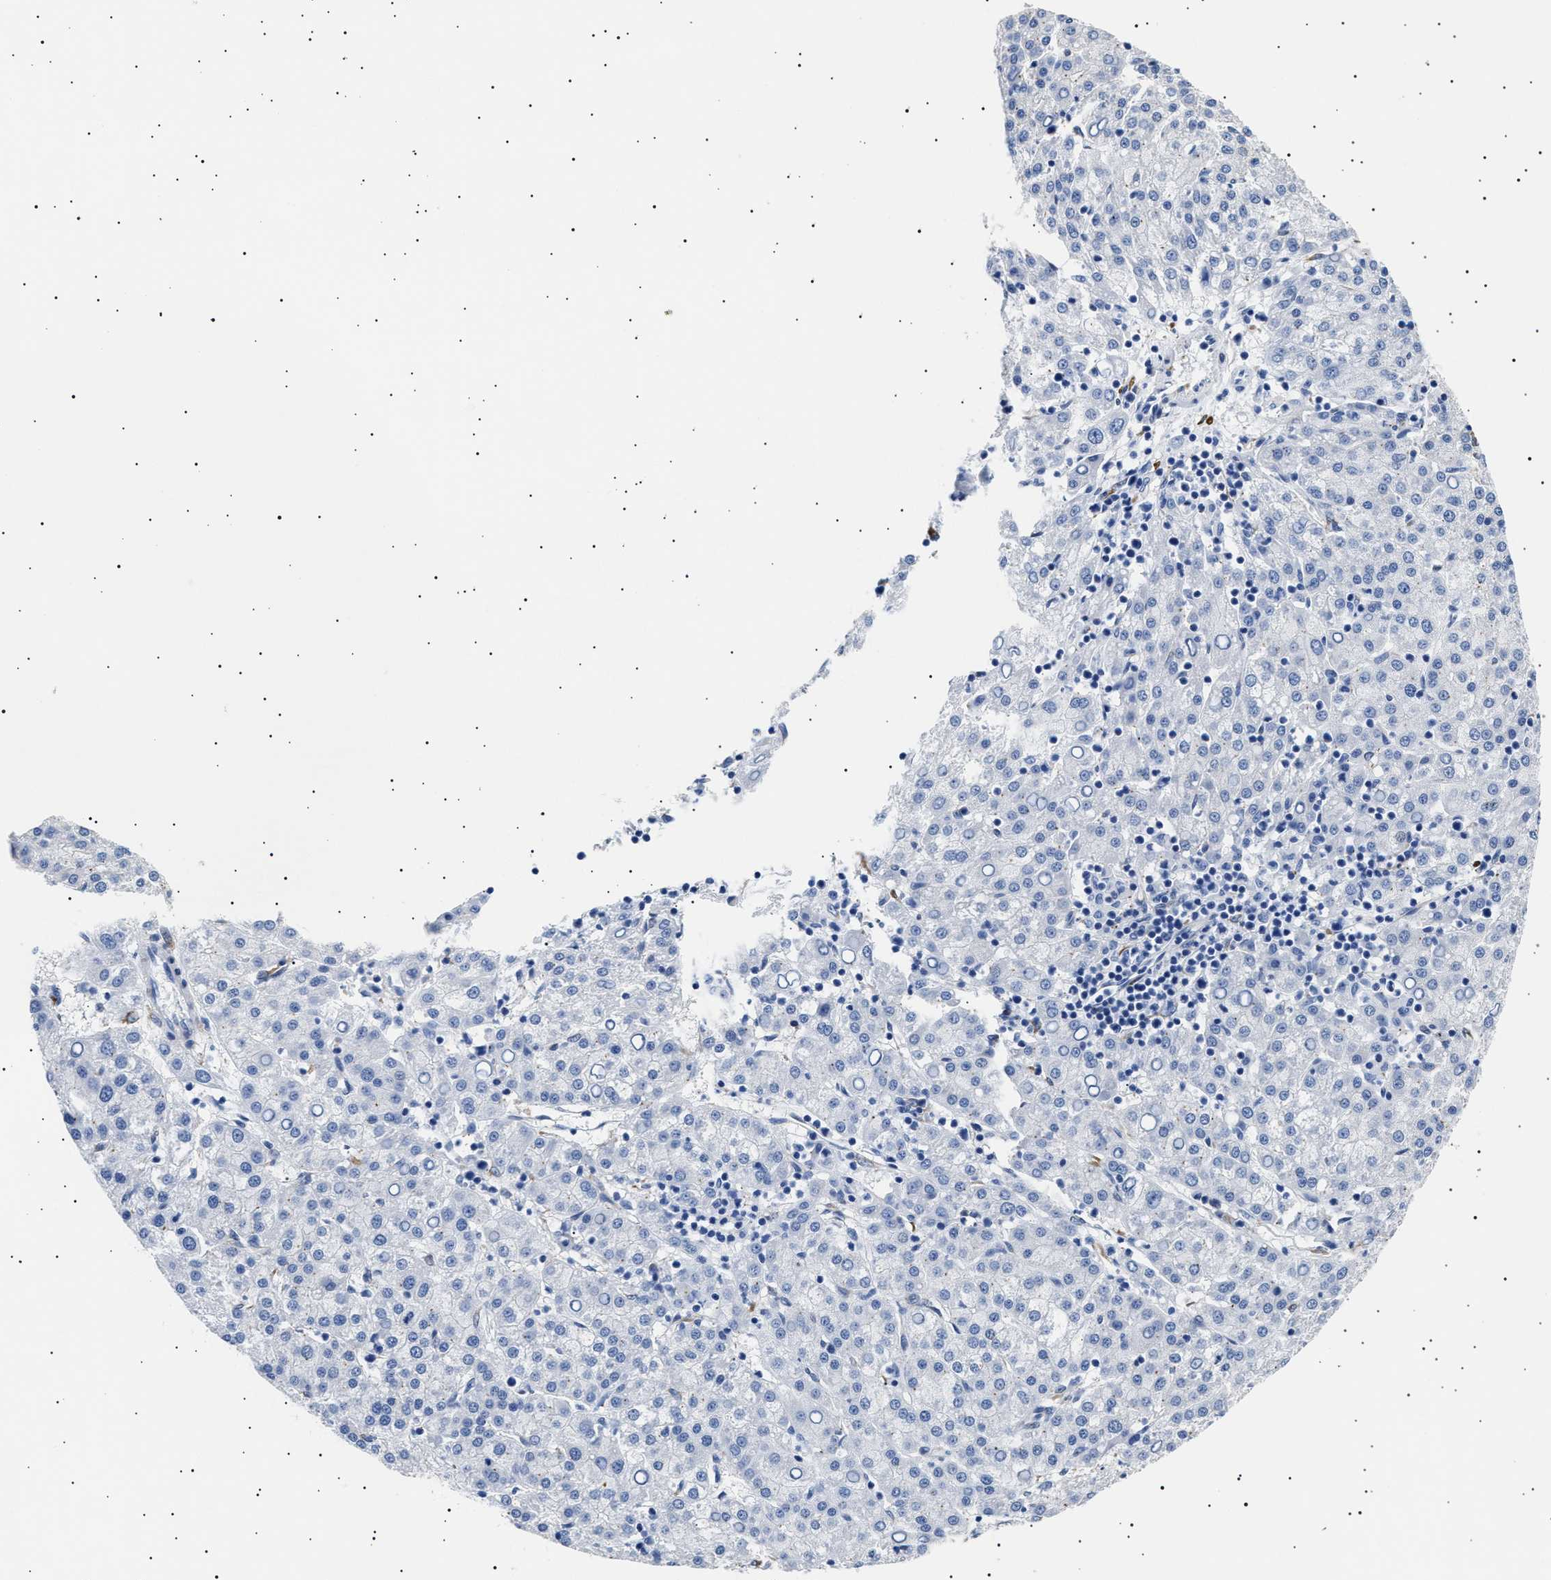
{"staining": {"intensity": "negative", "quantity": "none", "location": "none"}, "tissue": "liver cancer", "cell_type": "Tumor cells", "image_type": "cancer", "snomed": [{"axis": "morphology", "description": "Carcinoma, Hepatocellular, NOS"}, {"axis": "topography", "description": "Liver"}], "caption": "This is an immunohistochemistry photomicrograph of liver cancer (hepatocellular carcinoma). There is no staining in tumor cells.", "gene": "HEMGN", "patient": {"sex": "female", "age": 58}}